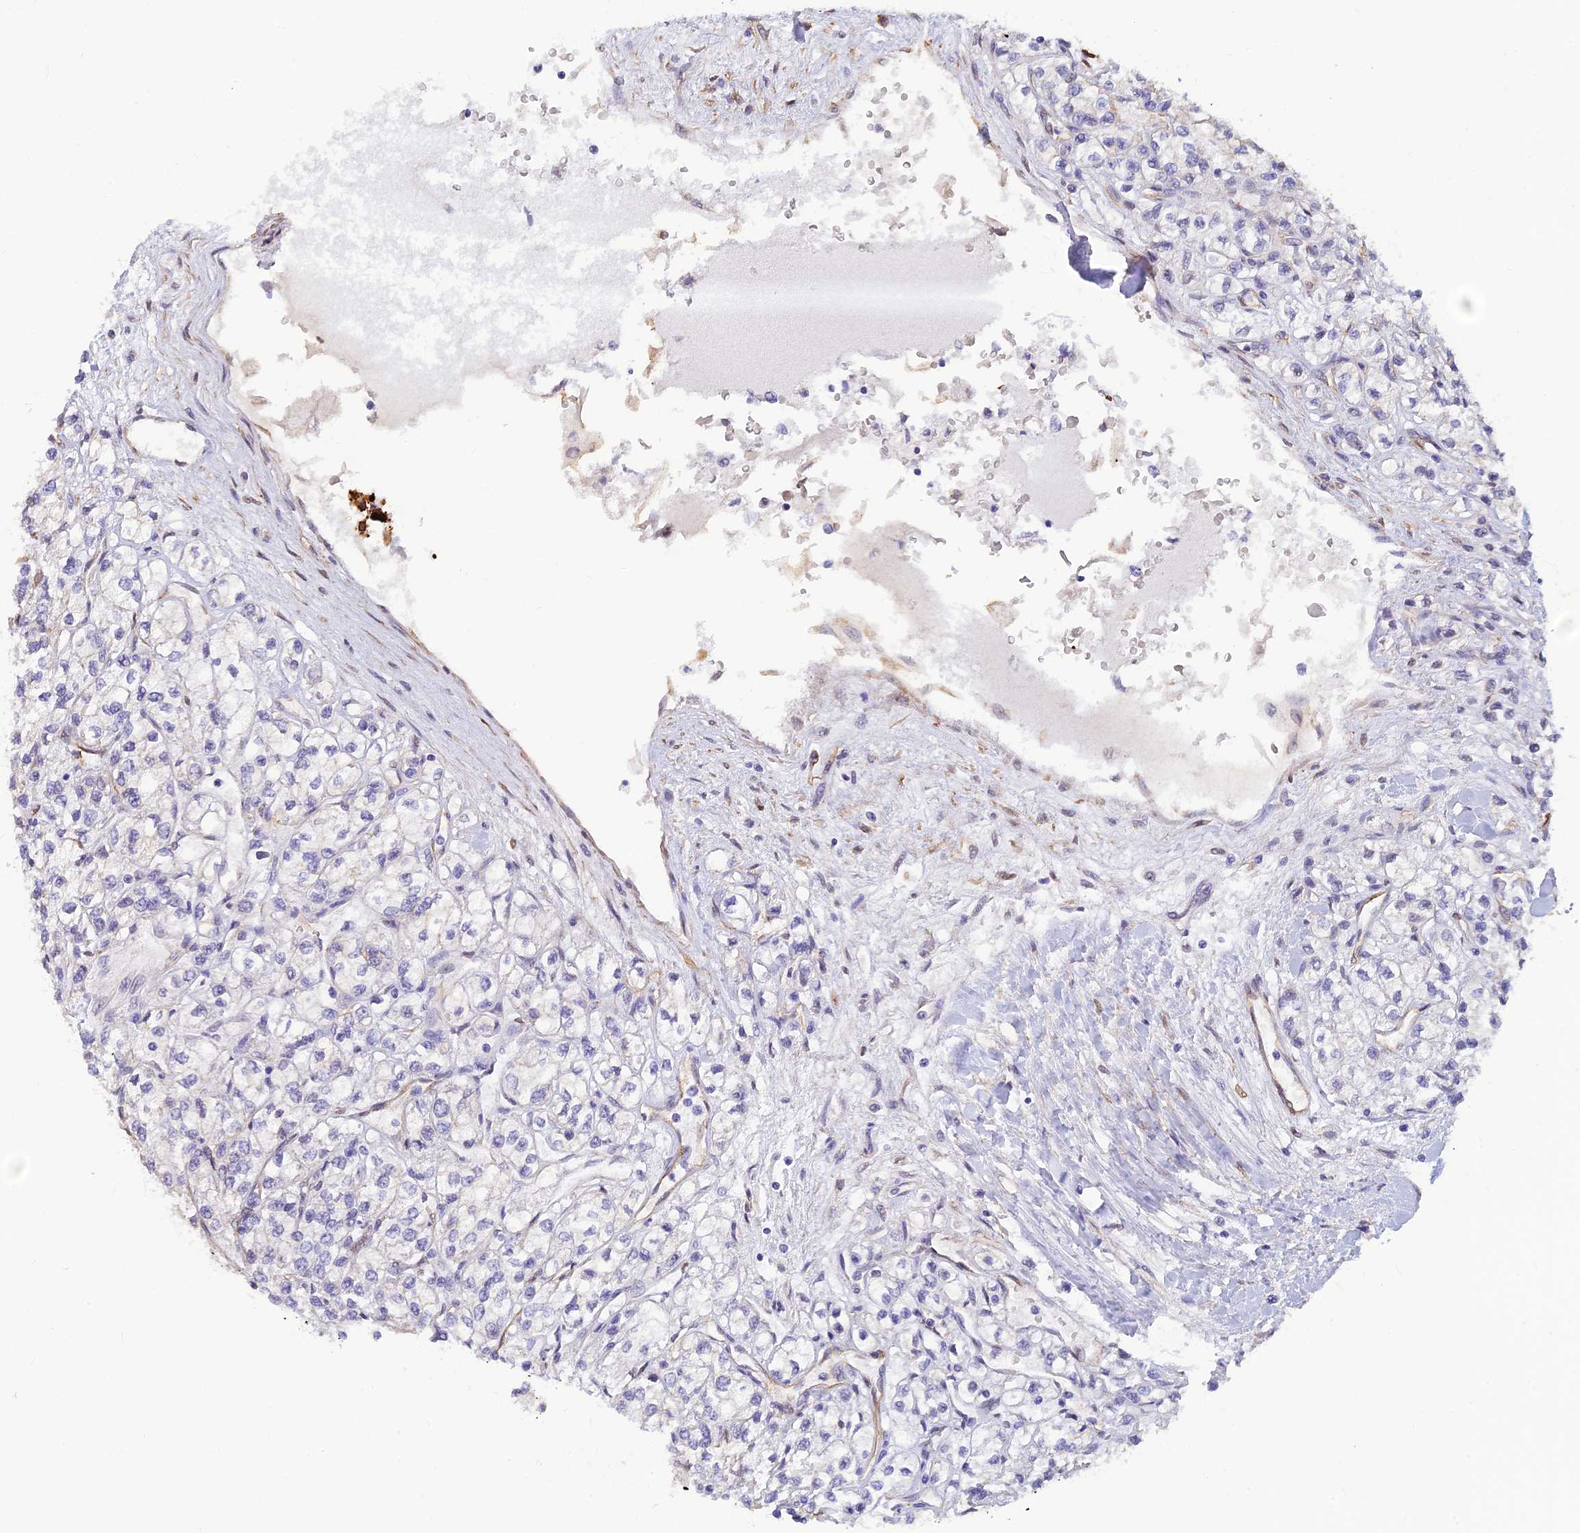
{"staining": {"intensity": "negative", "quantity": "none", "location": "none"}, "tissue": "renal cancer", "cell_type": "Tumor cells", "image_type": "cancer", "snomed": [{"axis": "morphology", "description": "Adenocarcinoma, NOS"}, {"axis": "topography", "description": "Kidney"}], "caption": "Adenocarcinoma (renal) stained for a protein using immunohistochemistry displays no expression tumor cells.", "gene": "ALDH1L2", "patient": {"sex": "male", "age": 80}}